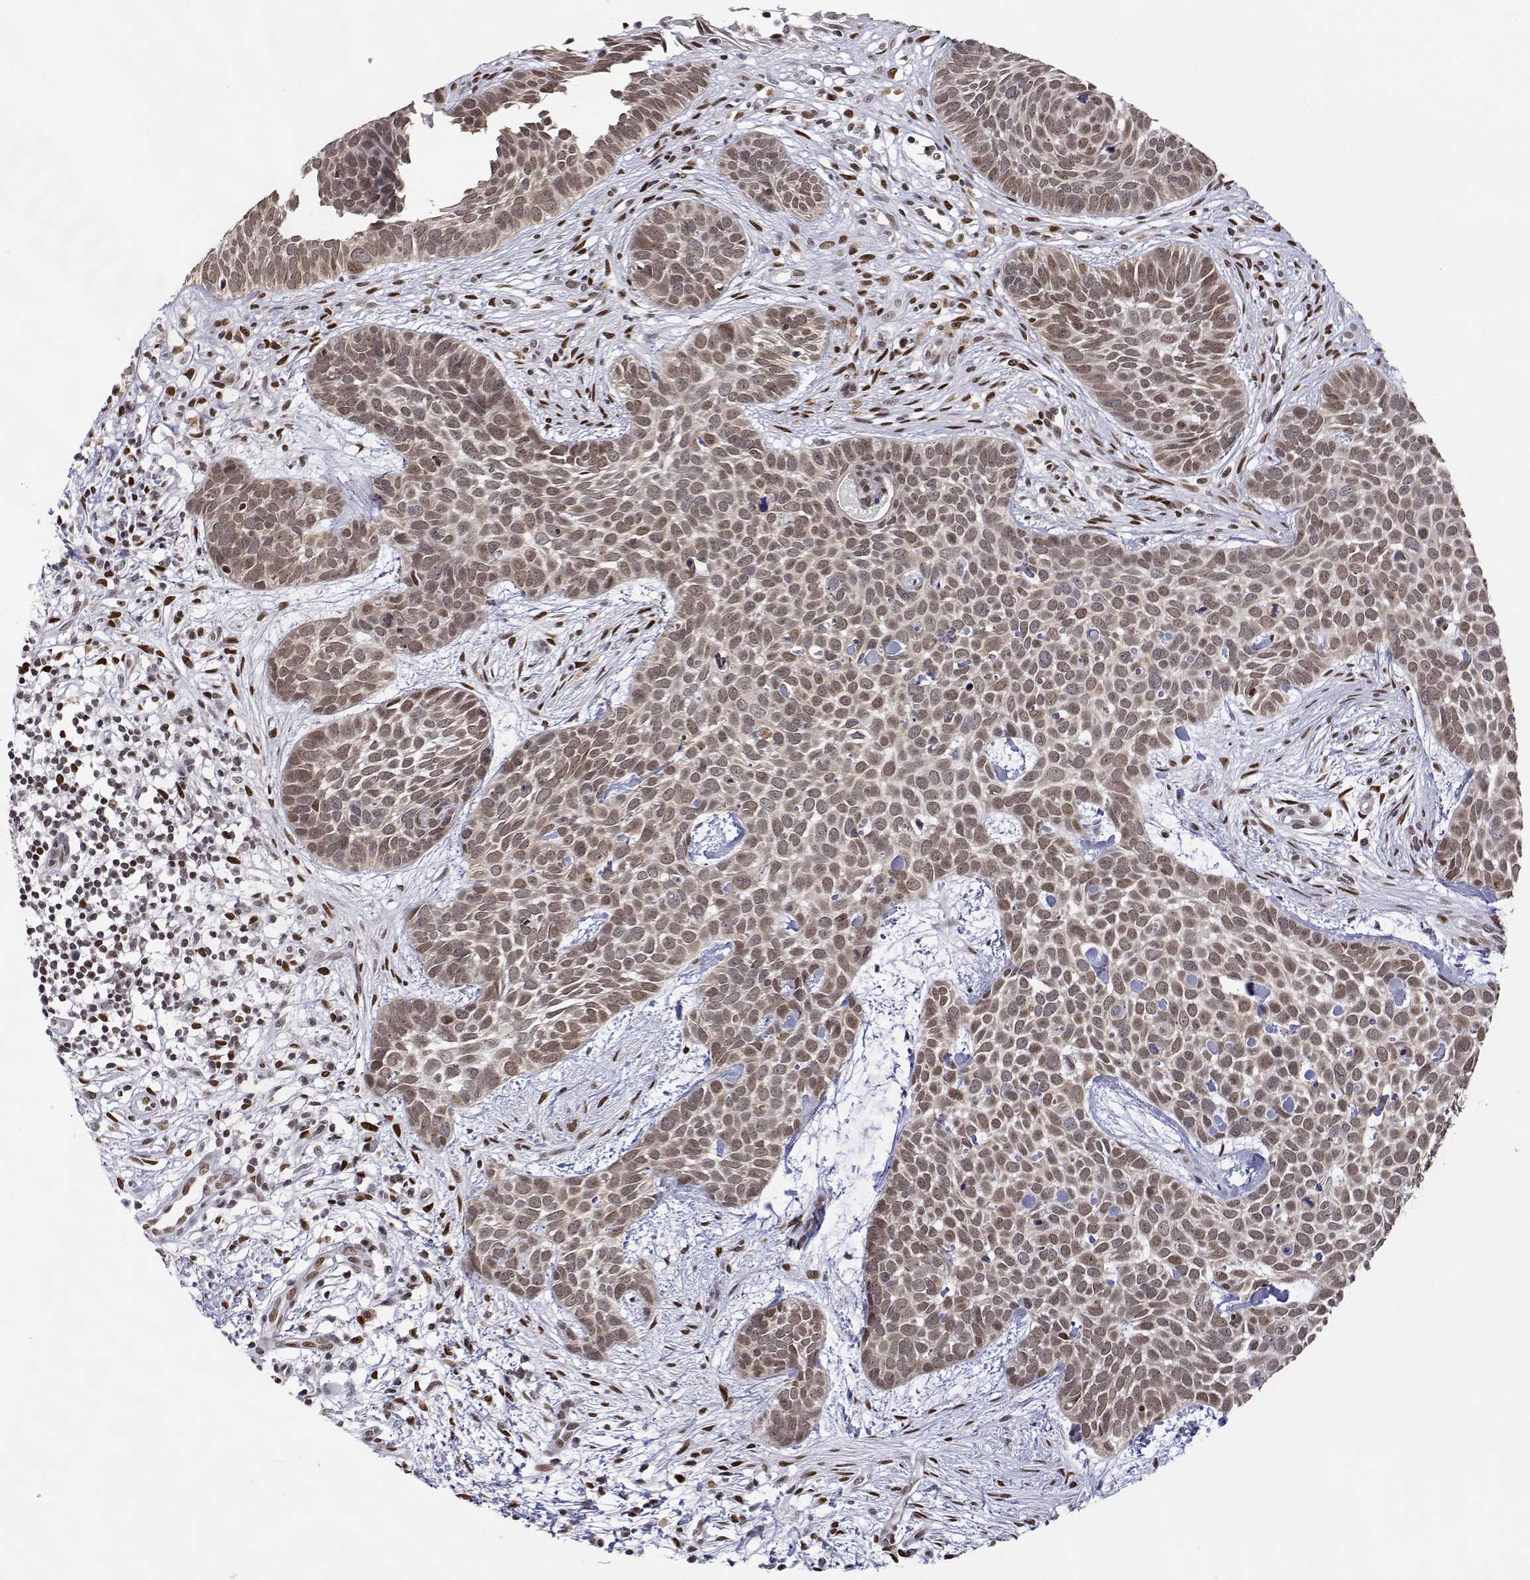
{"staining": {"intensity": "moderate", "quantity": ">75%", "location": "nuclear"}, "tissue": "skin cancer", "cell_type": "Tumor cells", "image_type": "cancer", "snomed": [{"axis": "morphology", "description": "Basal cell carcinoma"}, {"axis": "topography", "description": "Skin"}], "caption": "Immunohistochemistry micrograph of human skin cancer stained for a protein (brown), which demonstrates medium levels of moderate nuclear expression in about >75% of tumor cells.", "gene": "XPC", "patient": {"sex": "male", "age": 69}}